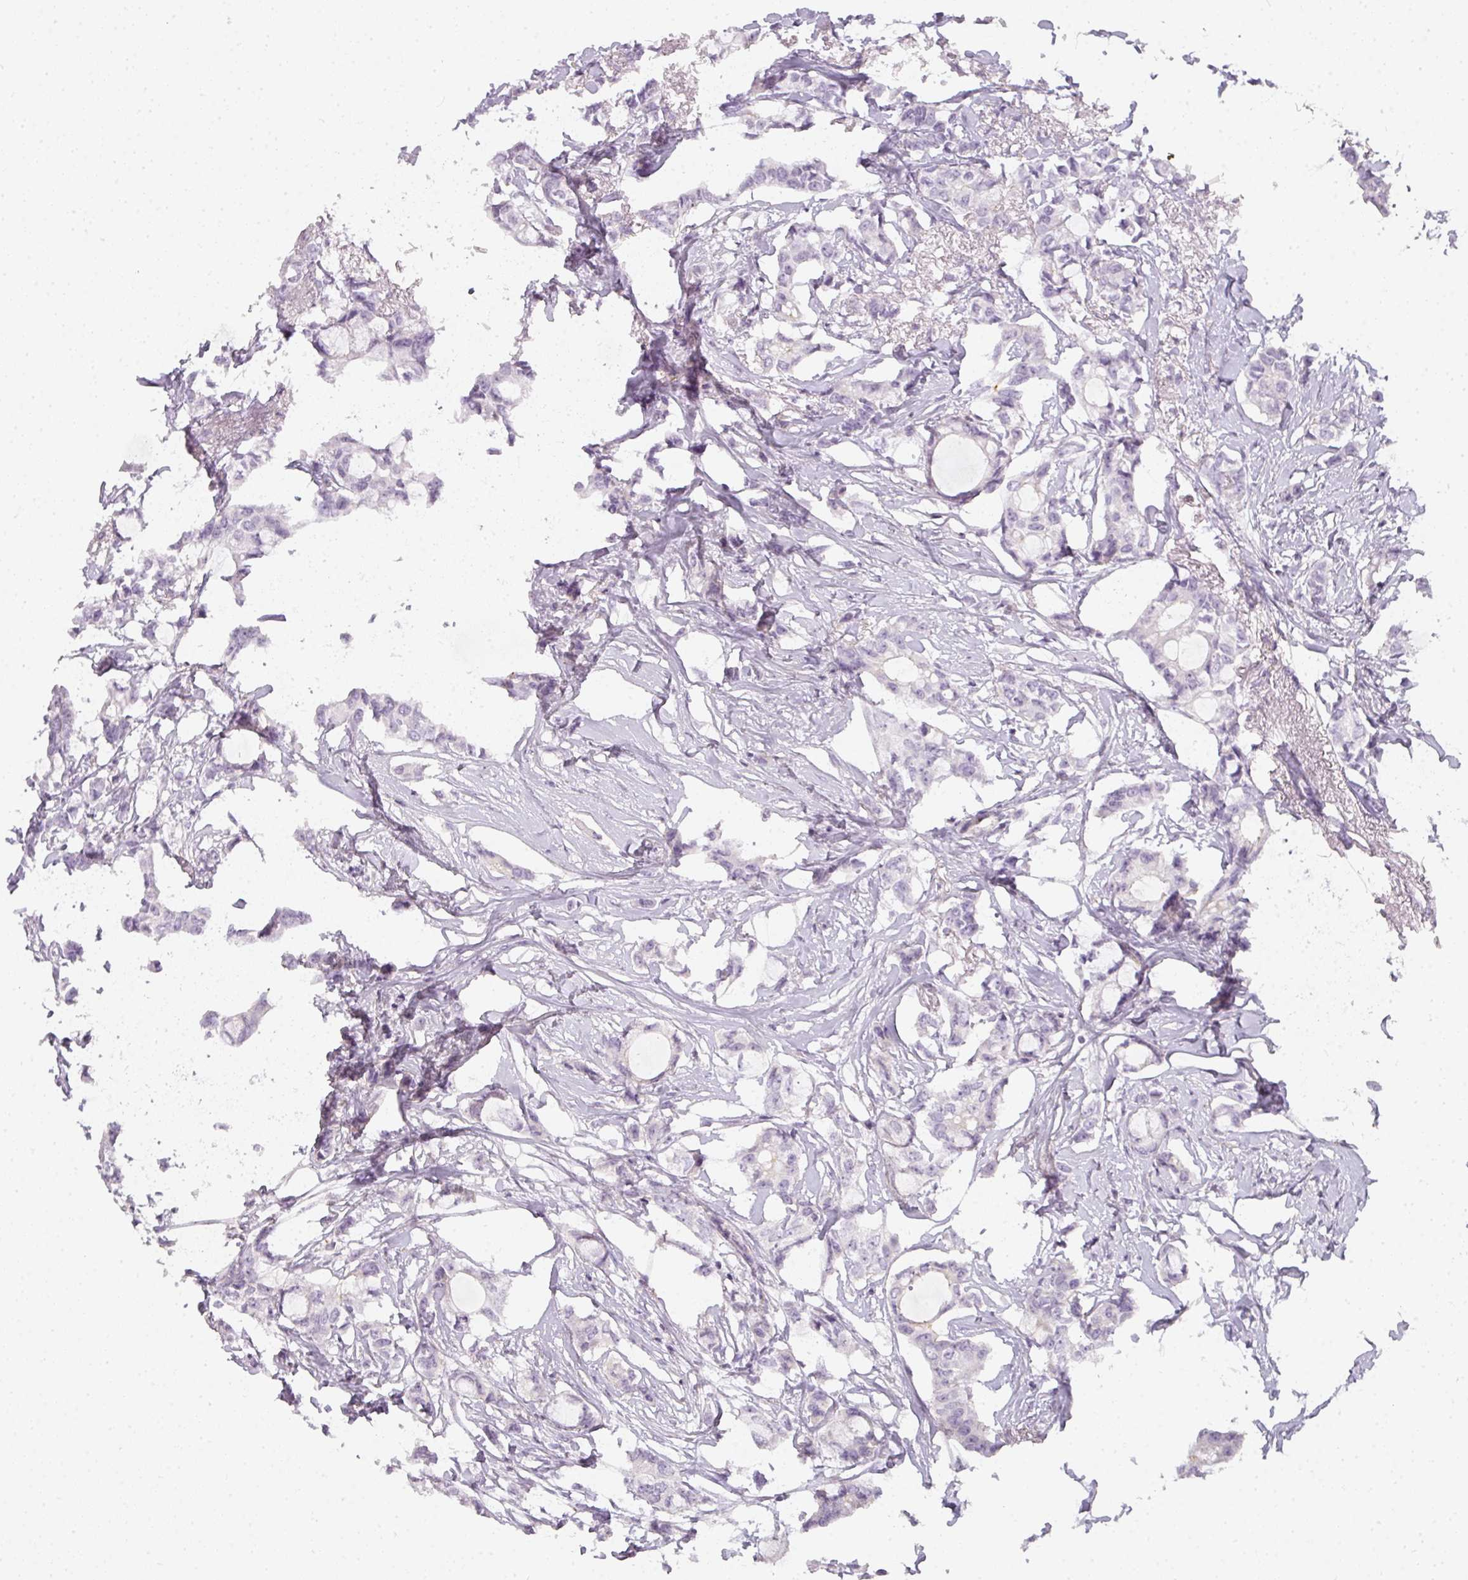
{"staining": {"intensity": "negative", "quantity": "none", "location": "none"}, "tissue": "breast cancer", "cell_type": "Tumor cells", "image_type": "cancer", "snomed": [{"axis": "morphology", "description": "Duct carcinoma"}, {"axis": "topography", "description": "Breast"}], "caption": "Breast intraductal carcinoma was stained to show a protein in brown. There is no significant staining in tumor cells.", "gene": "TMEM42", "patient": {"sex": "female", "age": 73}}